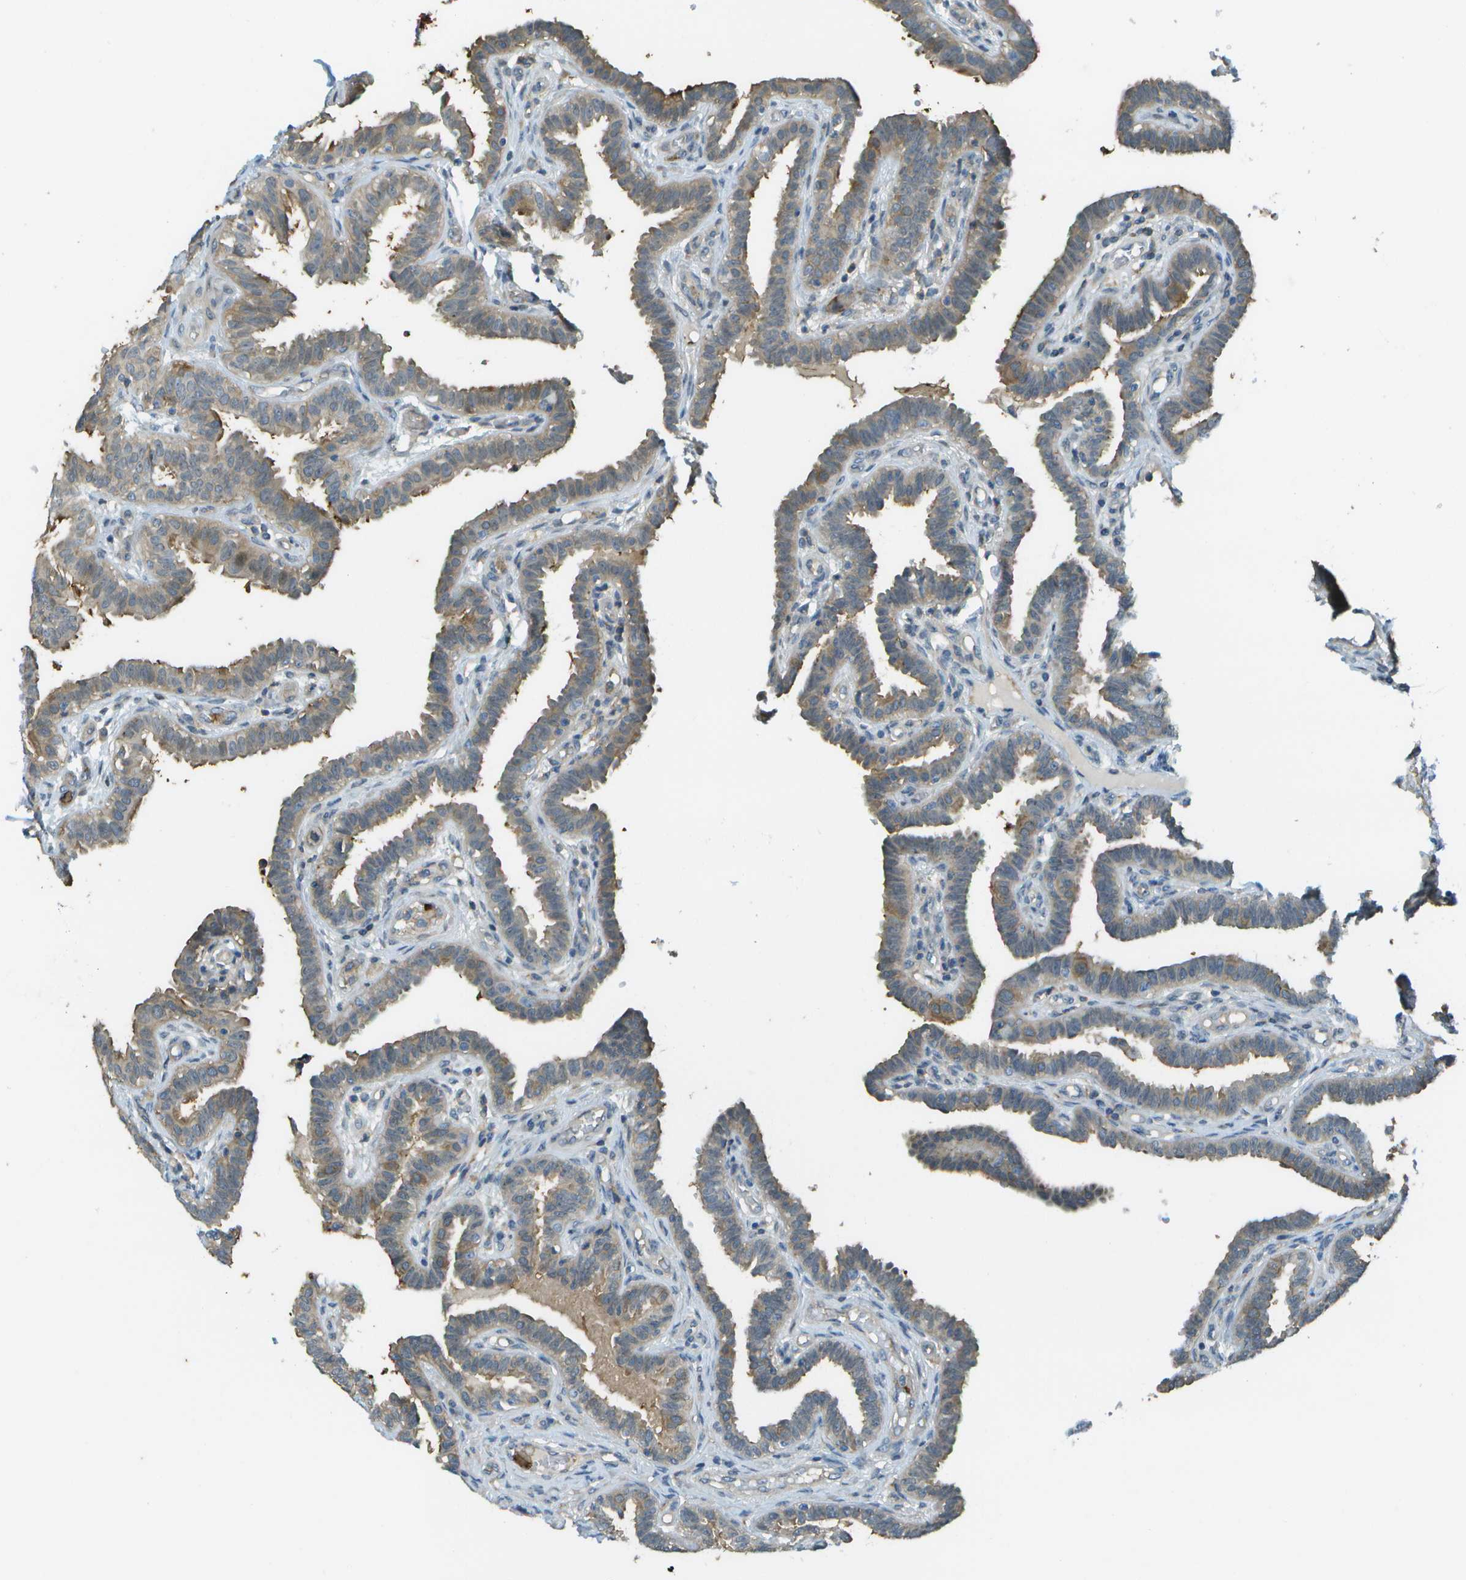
{"staining": {"intensity": "moderate", "quantity": "25%-75%", "location": "cytoplasmic/membranous"}, "tissue": "fallopian tube", "cell_type": "Glandular cells", "image_type": "normal", "snomed": [{"axis": "morphology", "description": "Normal tissue, NOS"}, {"axis": "topography", "description": "Fallopian tube"}, {"axis": "topography", "description": "Placenta"}], "caption": "Brown immunohistochemical staining in normal human fallopian tube displays moderate cytoplasmic/membranous positivity in about 25%-75% of glandular cells.", "gene": "LRRC66", "patient": {"sex": "female", "age": 34}}